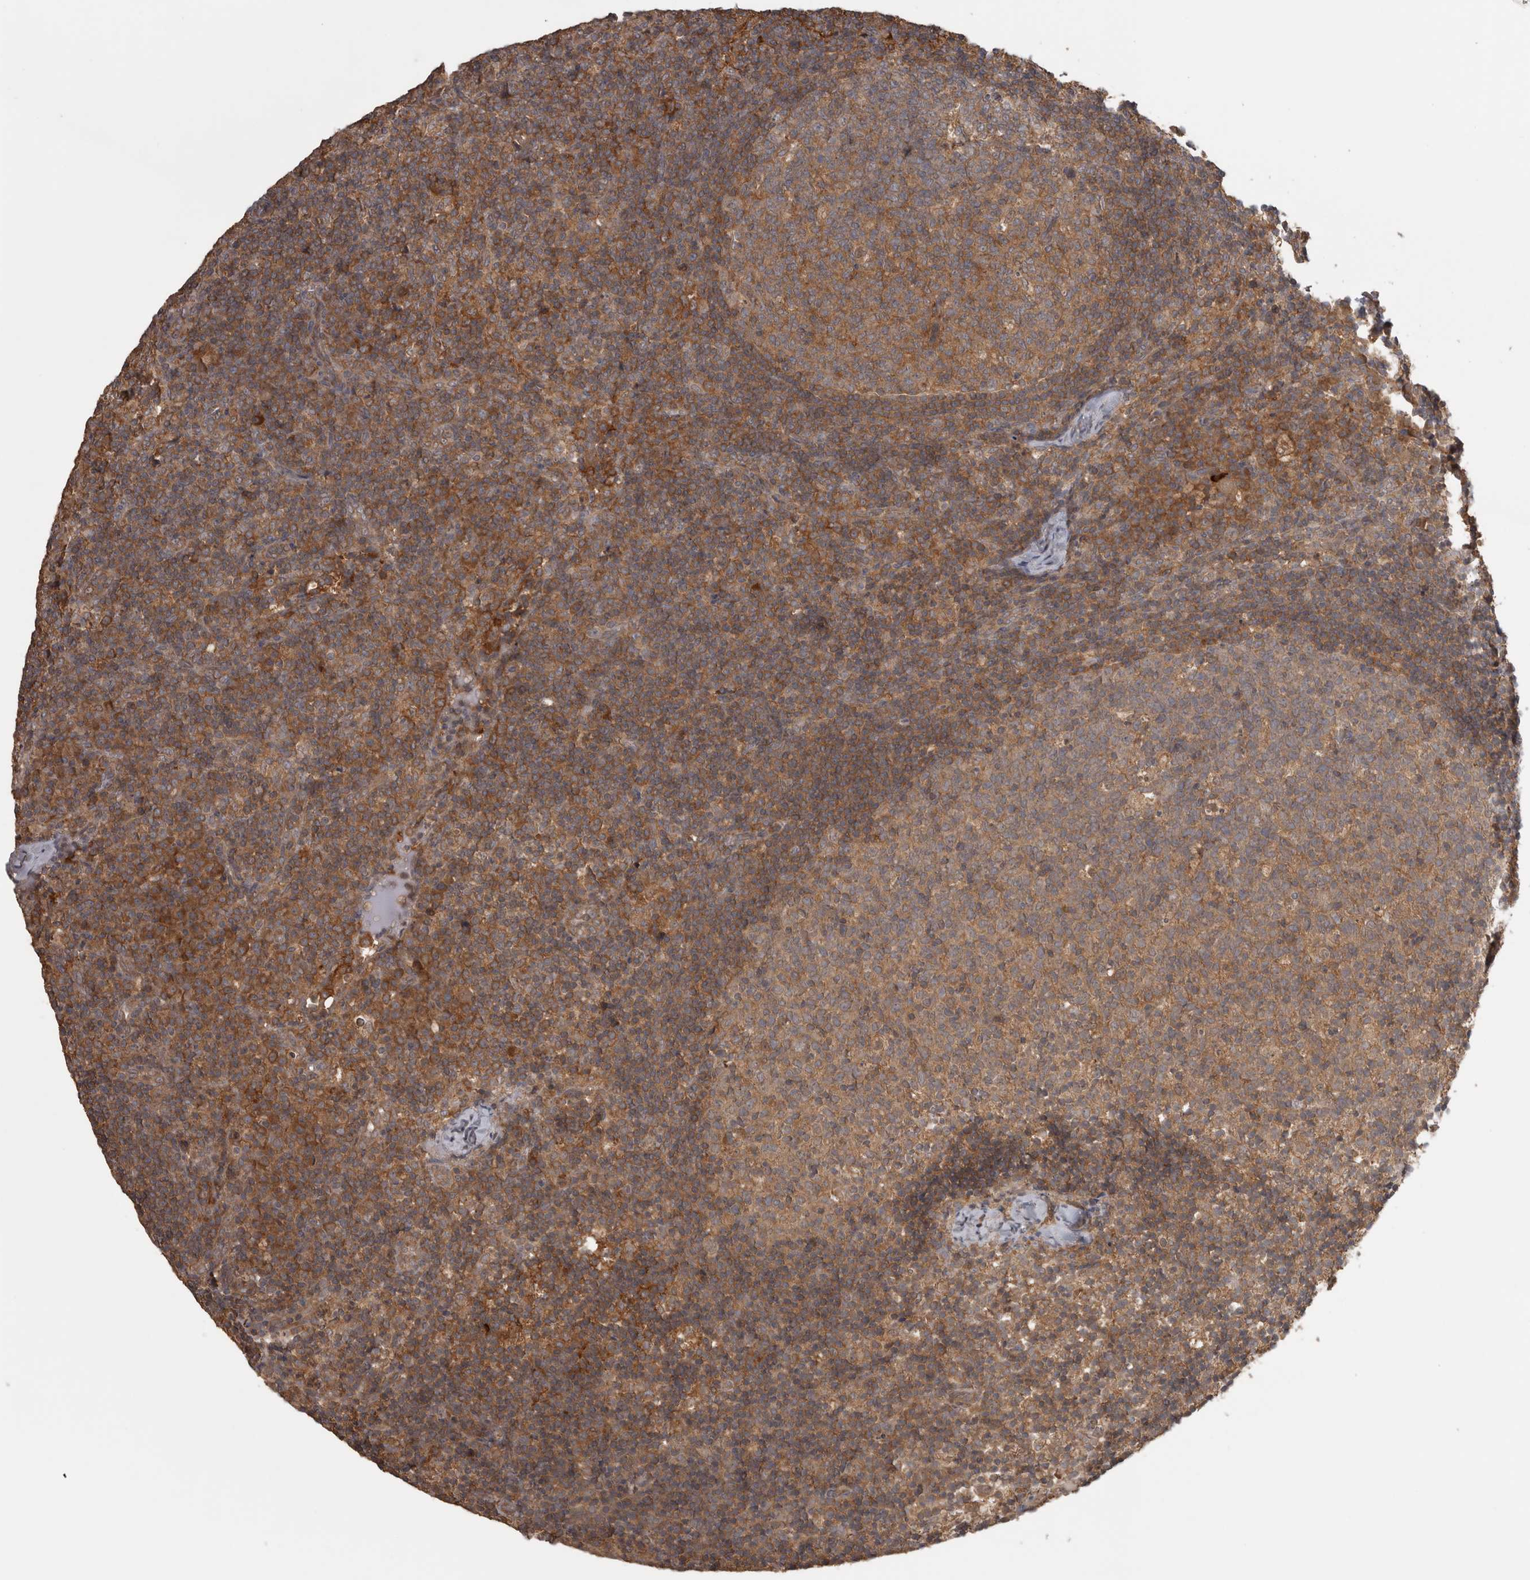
{"staining": {"intensity": "moderate", "quantity": ">75%", "location": "cytoplasmic/membranous"}, "tissue": "lymph node", "cell_type": "Germinal center cells", "image_type": "normal", "snomed": [{"axis": "morphology", "description": "Normal tissue, NOS"}, {"axis": "morphology", "description": "Inflammation, NOS"}, {"axis": "topography", "description": "Lymph node"}], "caption": "A medium amount of moderate cytoplasmic/membranous positivity is appreciated in approximately >75% of germinal center cells in unremarkable lymph node.", "gene": "MICU3", "patient": {"sex": "male", "age": 55}}